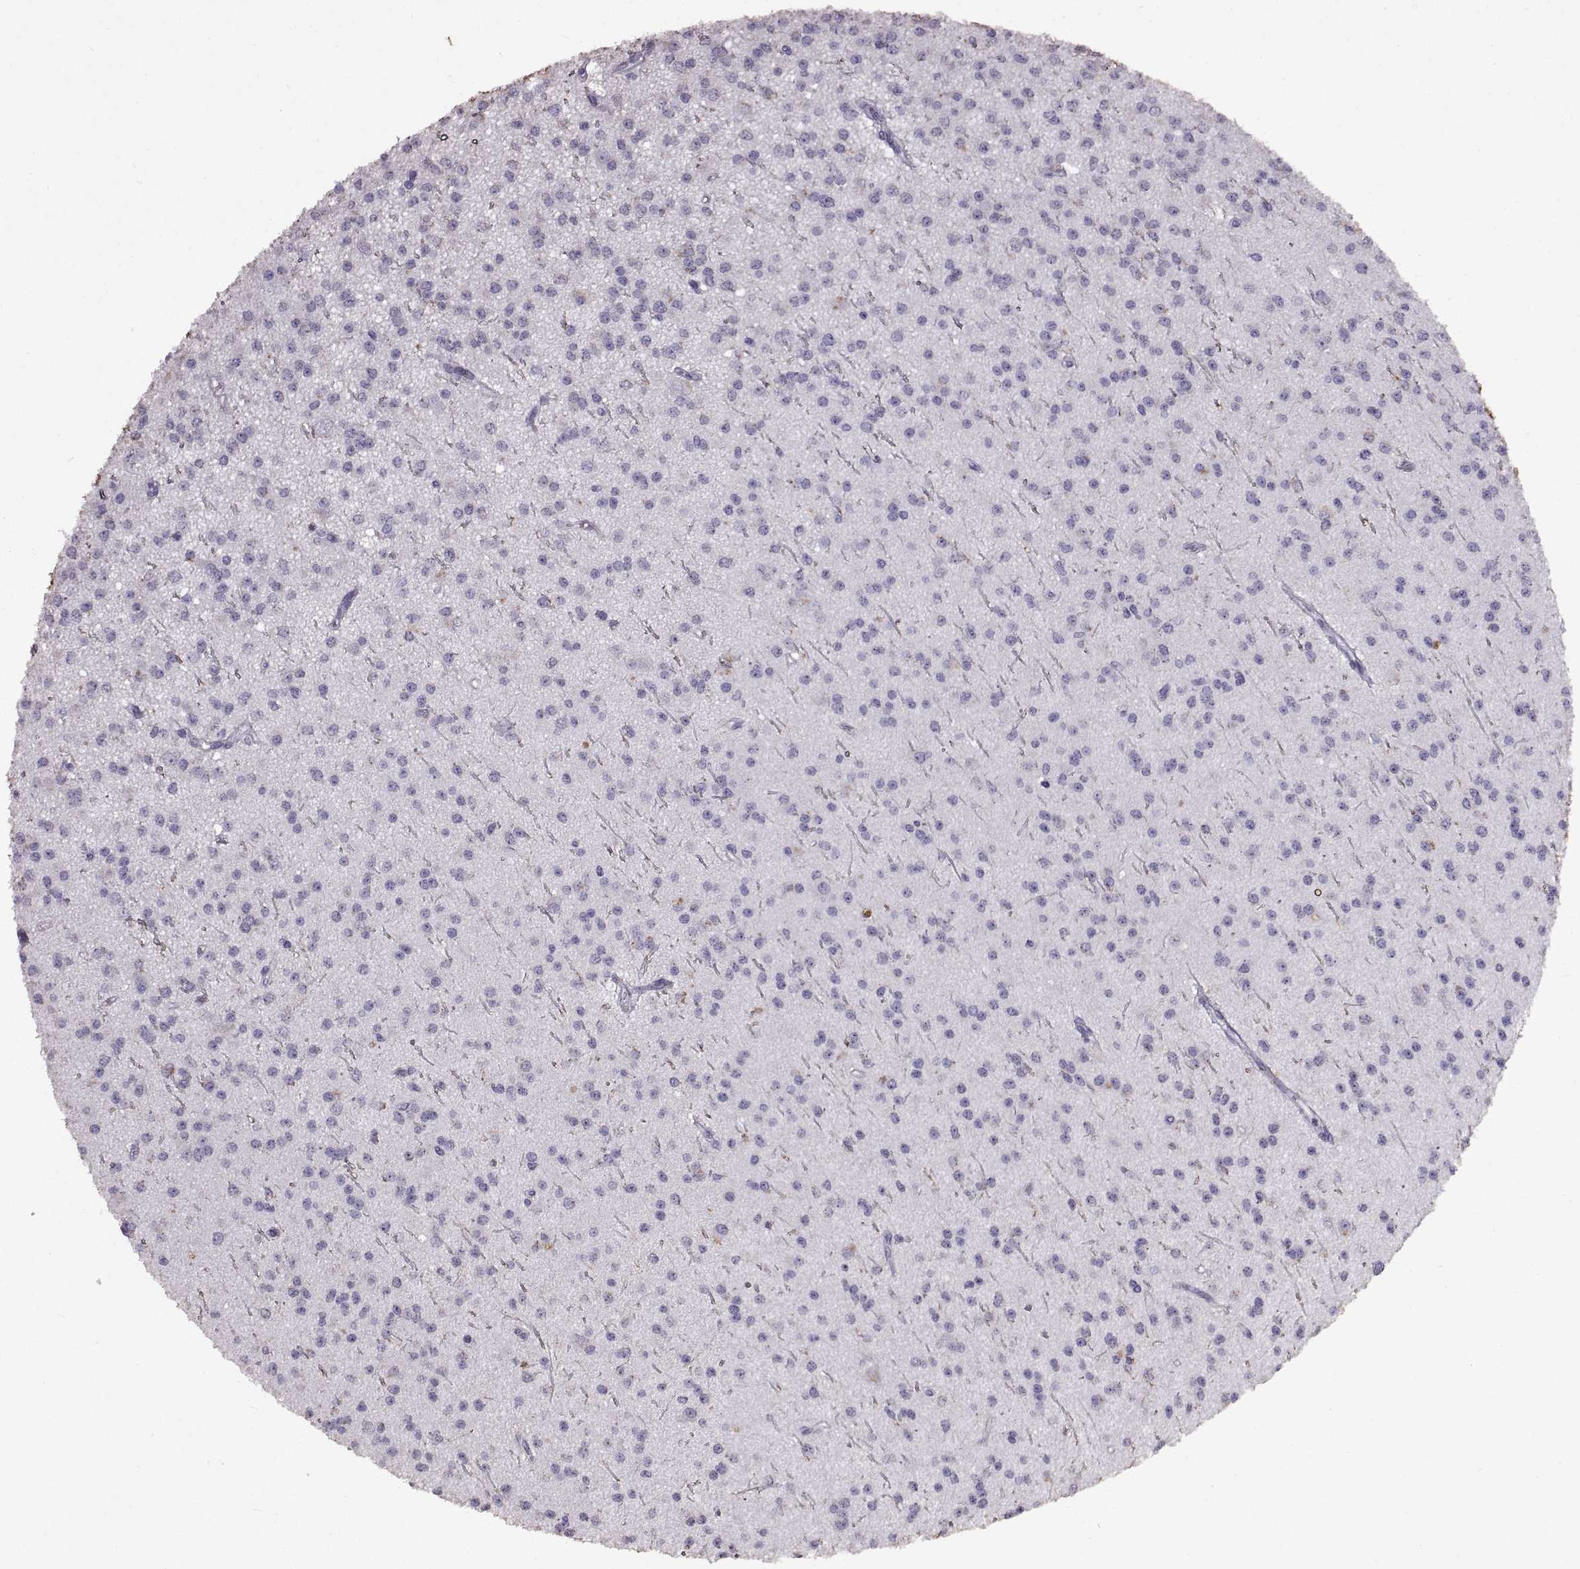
{"staining": {"intensity": "negative", "quantity": "none", "location": "none"}, "tissue": "glioma", "cell_type": "Tumor cells", "image_type": "cancer", "snomed": [{"axis": "morphology", "description": "Glioma, malignant, Low grade"}, {"axis": "topography", "description": "Brain"}], "caption": "Immunohistochemical staining of human malignant glioma (low-grade) exhibits no significant positivity in tumor cells.", "gene": "DEFB136", "patient": {"sex": "male", "age": 27}}